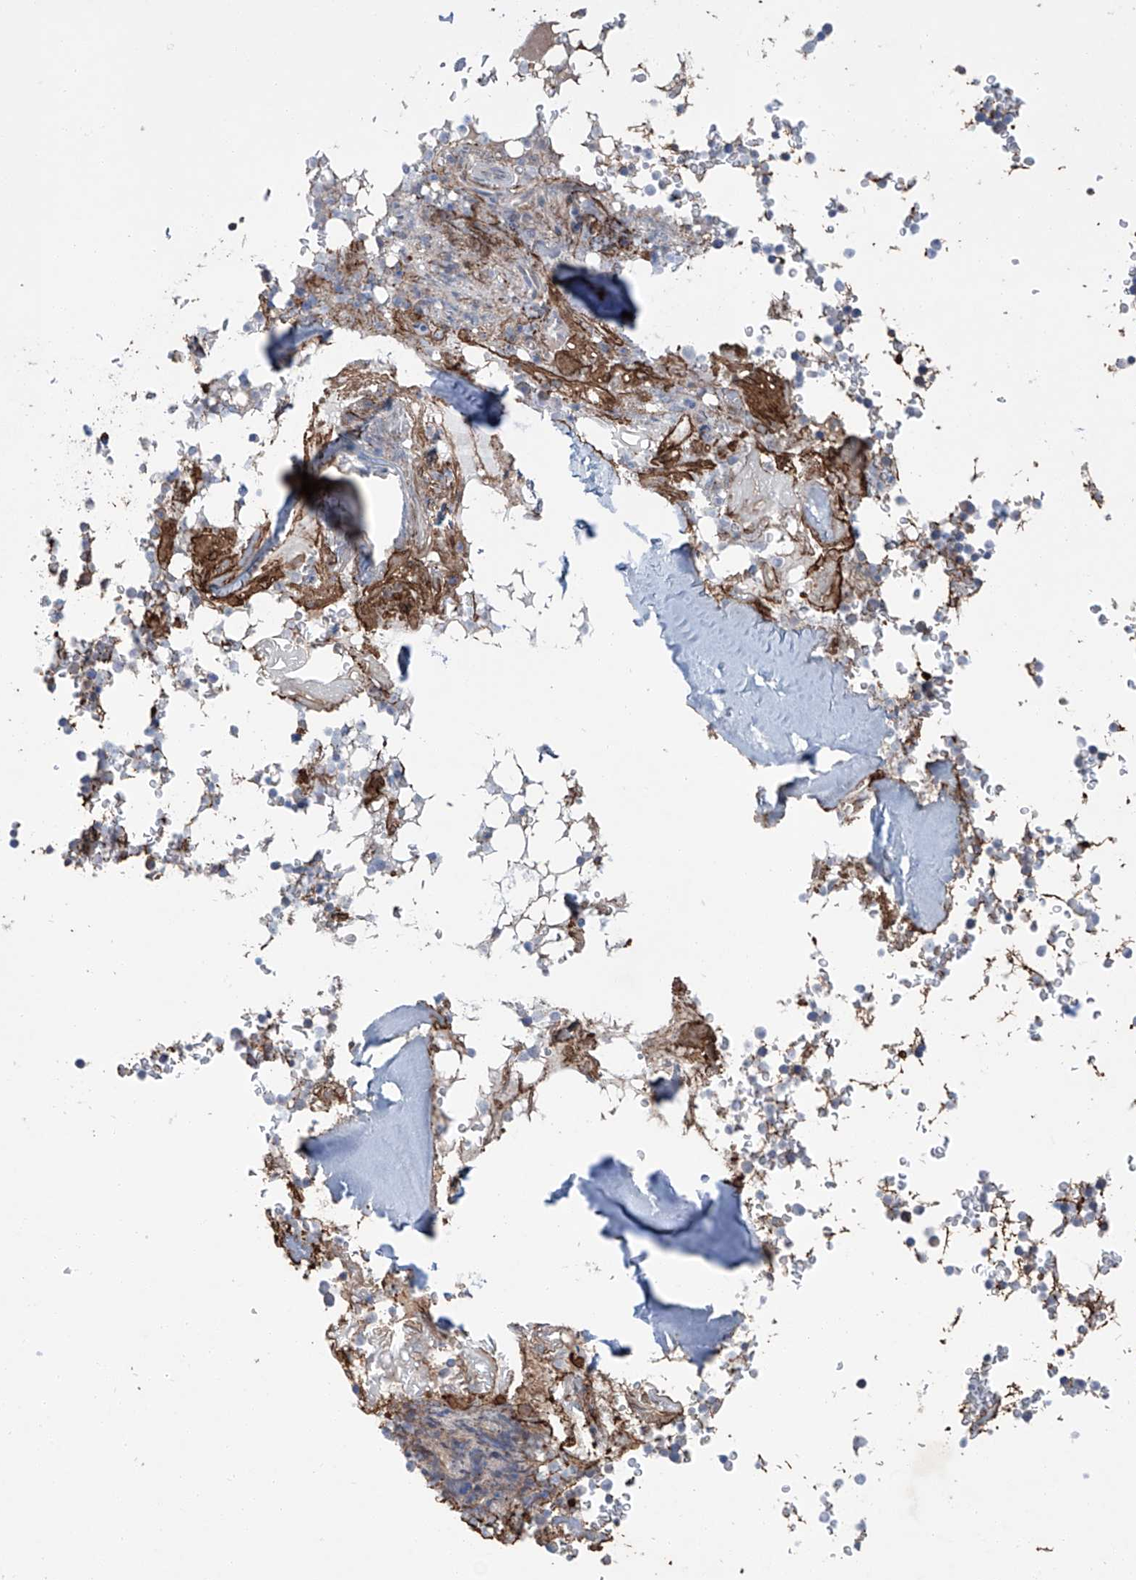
{"staining": {"intensity": "weak", "quantity": "<25%", "location": "cytoplasmic/membranous"}, "tissue": "bone marrow", "cell_type": "Hematopoietic cells", "image_type": "normal", "snomed": [{"axis": "morphology", "description": "Normal tissue, NOS"}, {"axis": "topography", "description": "Bone marrow"}], "caption": "High magnification brightfield microscopy of unremarkable bone marrow stained with DAB (brown) and counterstained with hematoxylin (blue): hematopoietic cells show no significant expression.", "gene": "SIX4", "patient": {"sex": "male", "age": 58}}